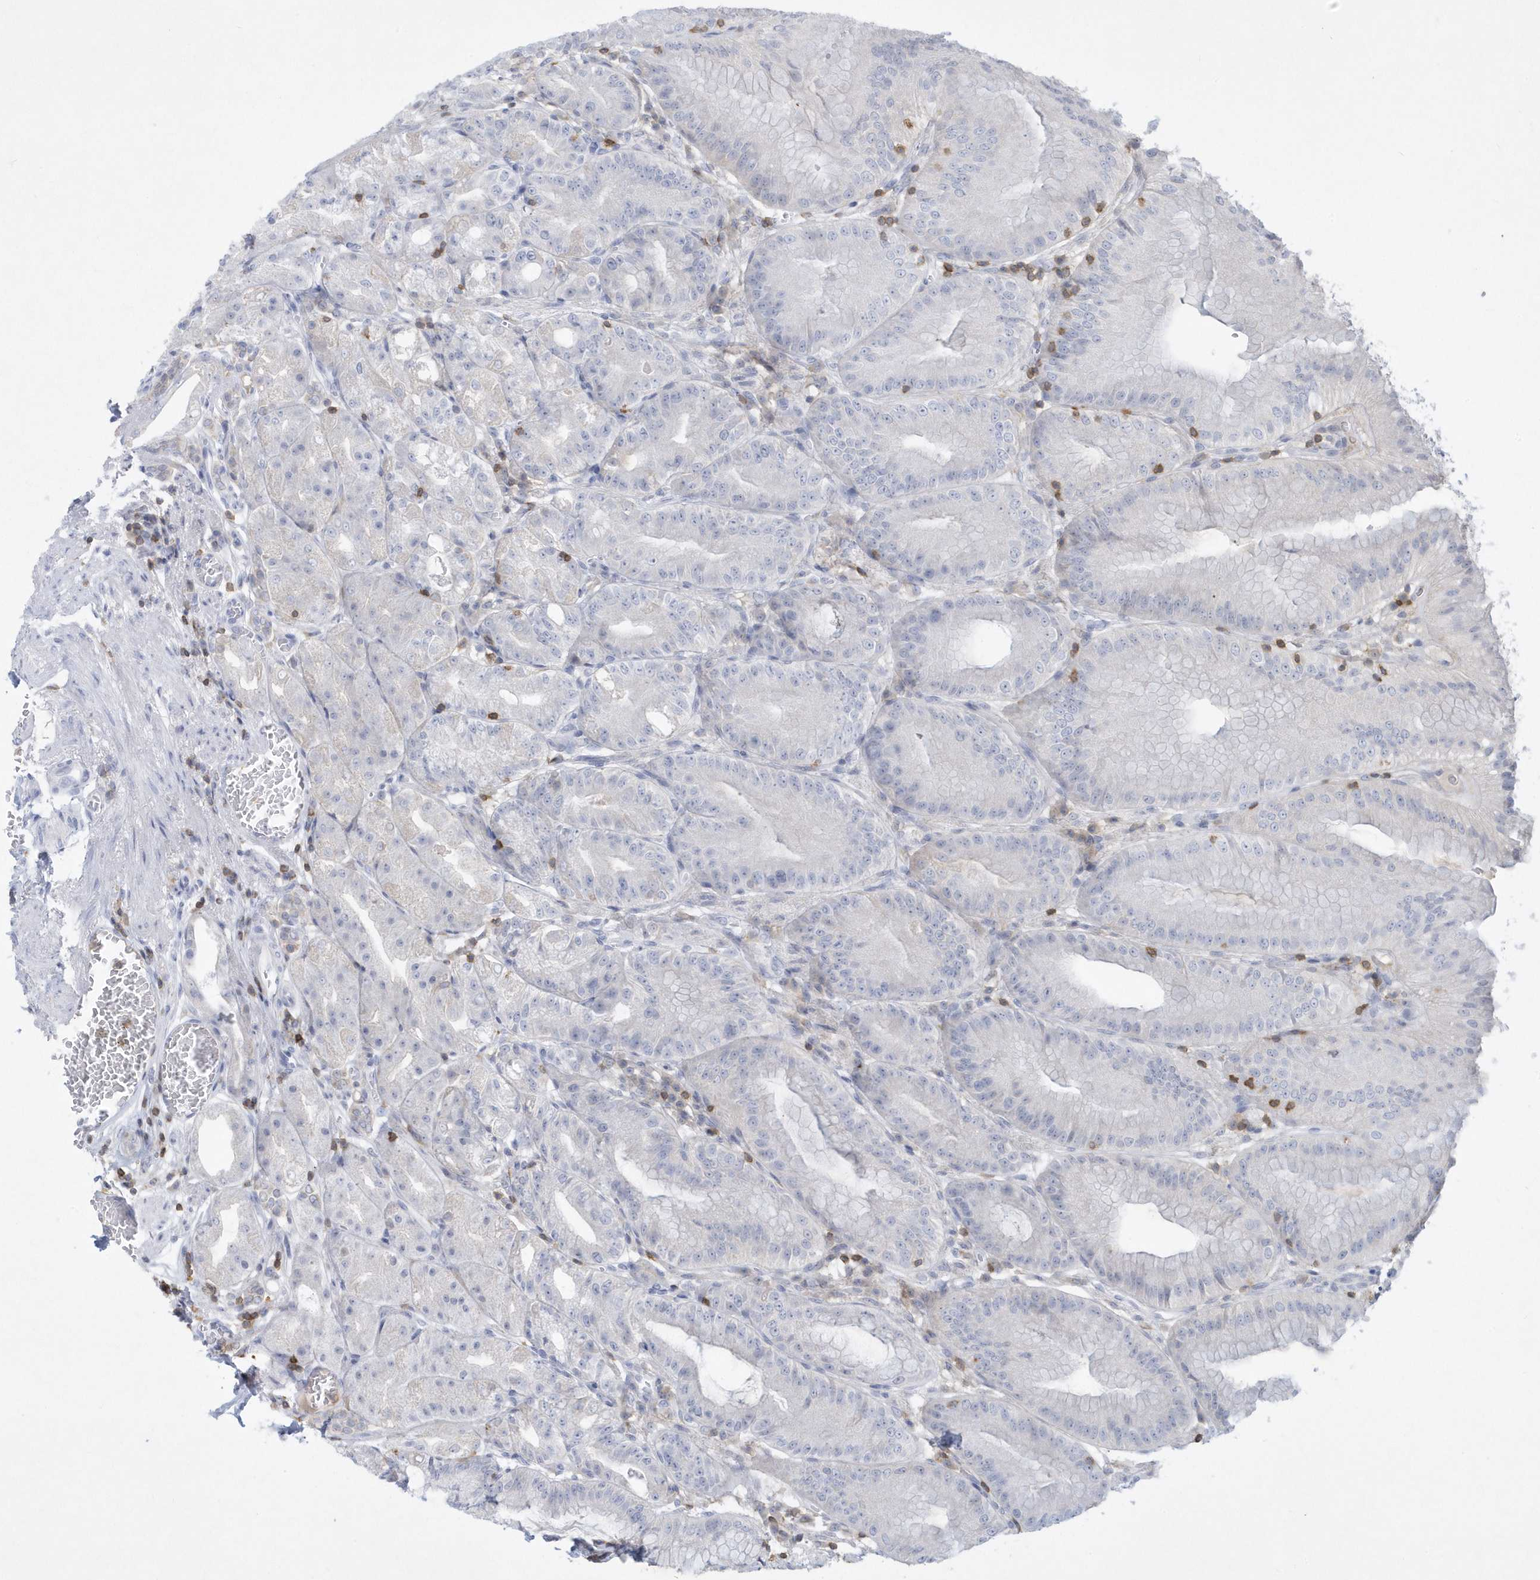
{"staining": {"intensity": "negative", "quantity": "none", "location": "none"}, "tissue": "stomach", "cell_type": "Glandular cells", "image_type": "normal", "snomed": [{"axis": "morphology", "description": "Normal tissue, NOS"}, {"axis": "topography", "description": "Stomach, lower"}], "caption": "DAB immunohistochemical staining of benign human stomach exhibits no significant staining in glandular cells. Brightfield microscopy of immunohistochemistry (IHC) stained with DAB (3,3'-diaminobenzidine) (brown) and hematoxylin (blue), captured at high magnification.", "gene": "PSD4", "patient": {"sex": "male", "age": 71}}